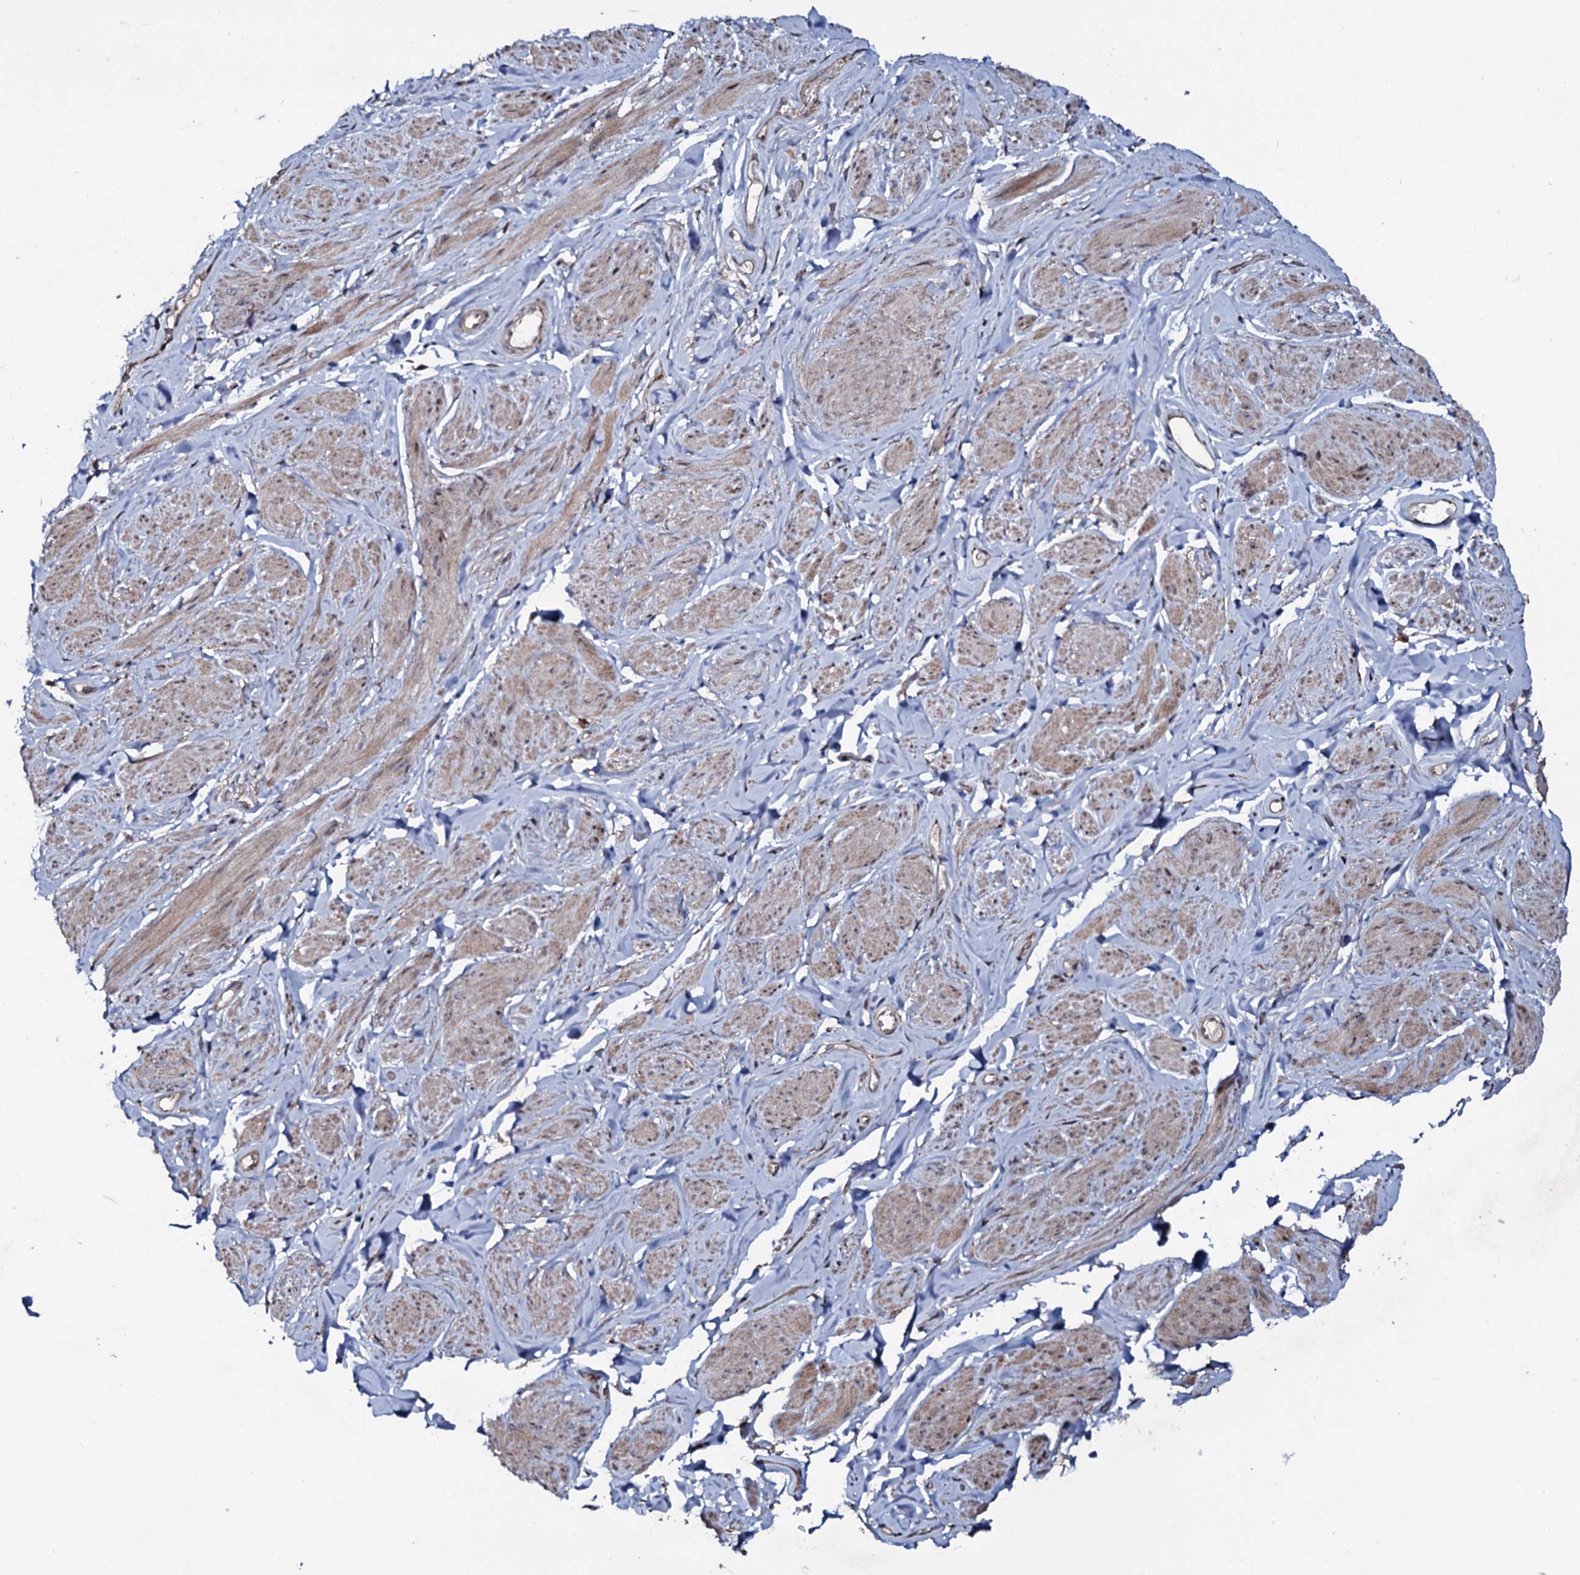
{"staining": {"intensity": "weak", "quantity": "25%-75%", "location": "cytoplasmic/membranous"}, "tissue": "smooth muscle", "cell_type": "Smooth muscle cells", "image_type": "normal", "snomed": [{"axis": "morphology", "description": "Normal tissue, NOS"}, {"axis": "topography", "description": "Smooth muscle"}, {"axis": "topography", "description": "Peripheral nerve tissue"}], "caption": "Weak cytoplasmic/membranous expression for a protein is identified in about 25%-75% of smooth muscle cells of normal smooth muscle using IHC.", "gene": "COG6", "patient": {"sex": "male", "age": 69}}